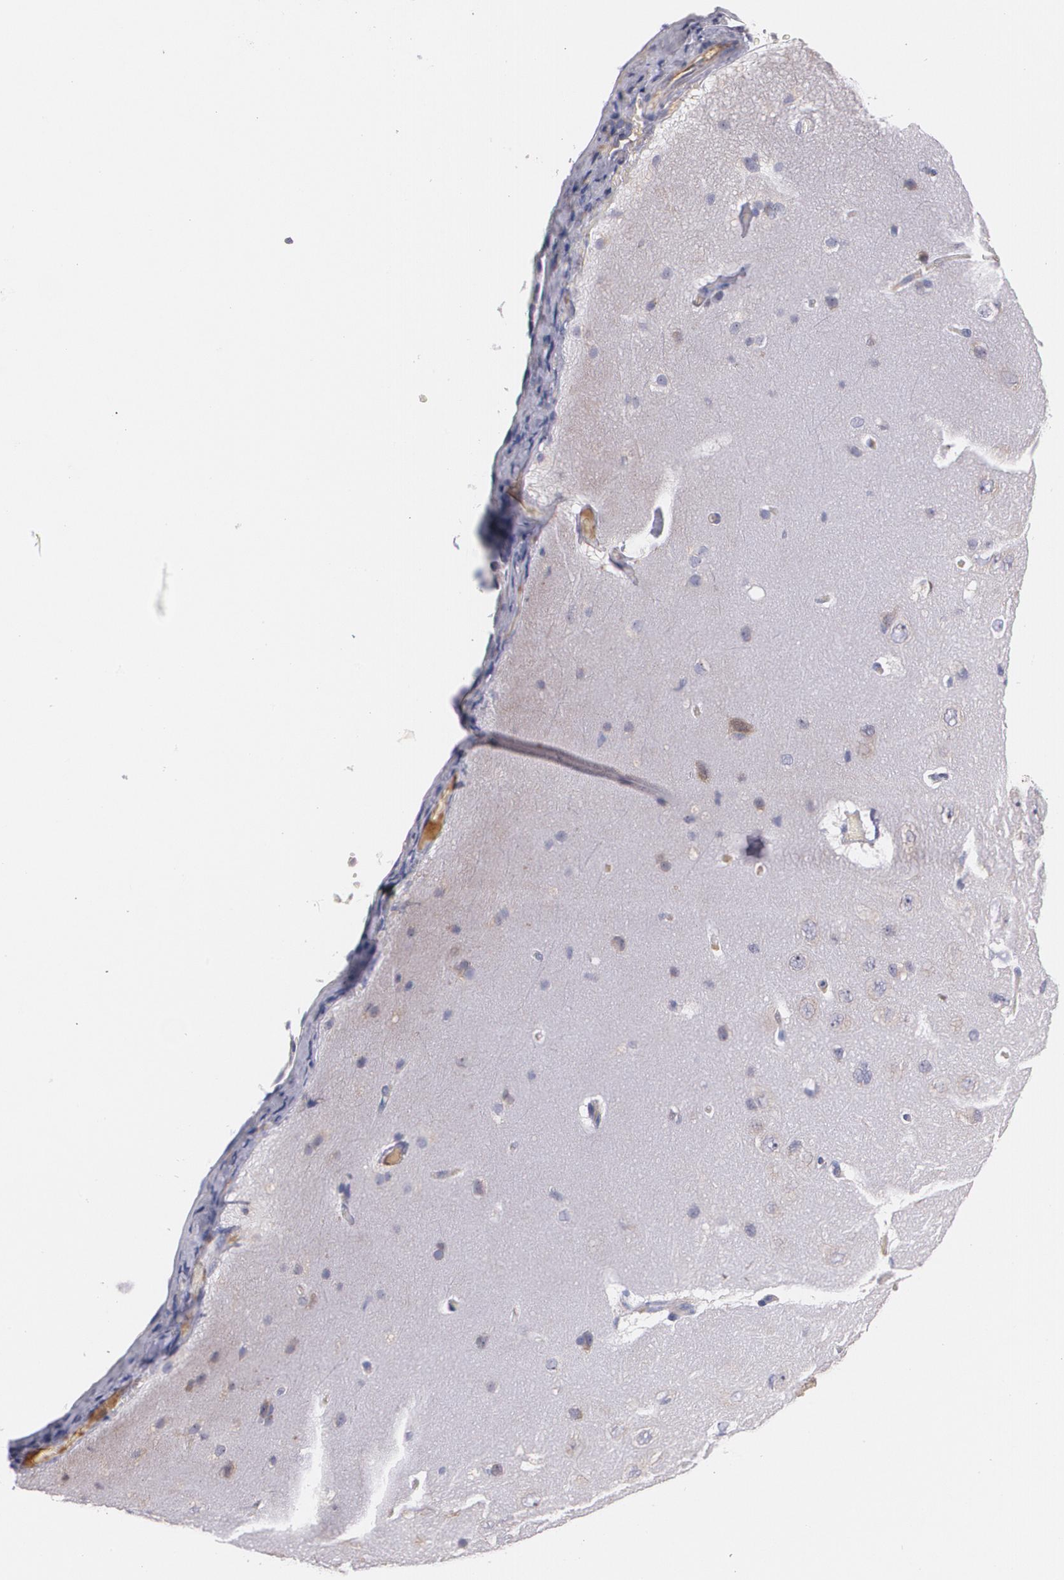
{"staining": {"intensity": "negative", "quantity": "none", "location": "none"}, "tissue": "cerebral cortex", "cell_type": "Endothelial cells", "image_type": "normal", "snomed": [{"axis": "morphology", "description": "Normal tissue, NOS"}, {"axis": "topography", "description": "Cerebral cortex"}], "caption": "Immunohistochemistry of unremarkable human cerebral cortex displays no expression in endothelial cells. Nuclei are stained in blue.", "gene": "AMBP", "patient": {"sex": "female", "age": 45}}